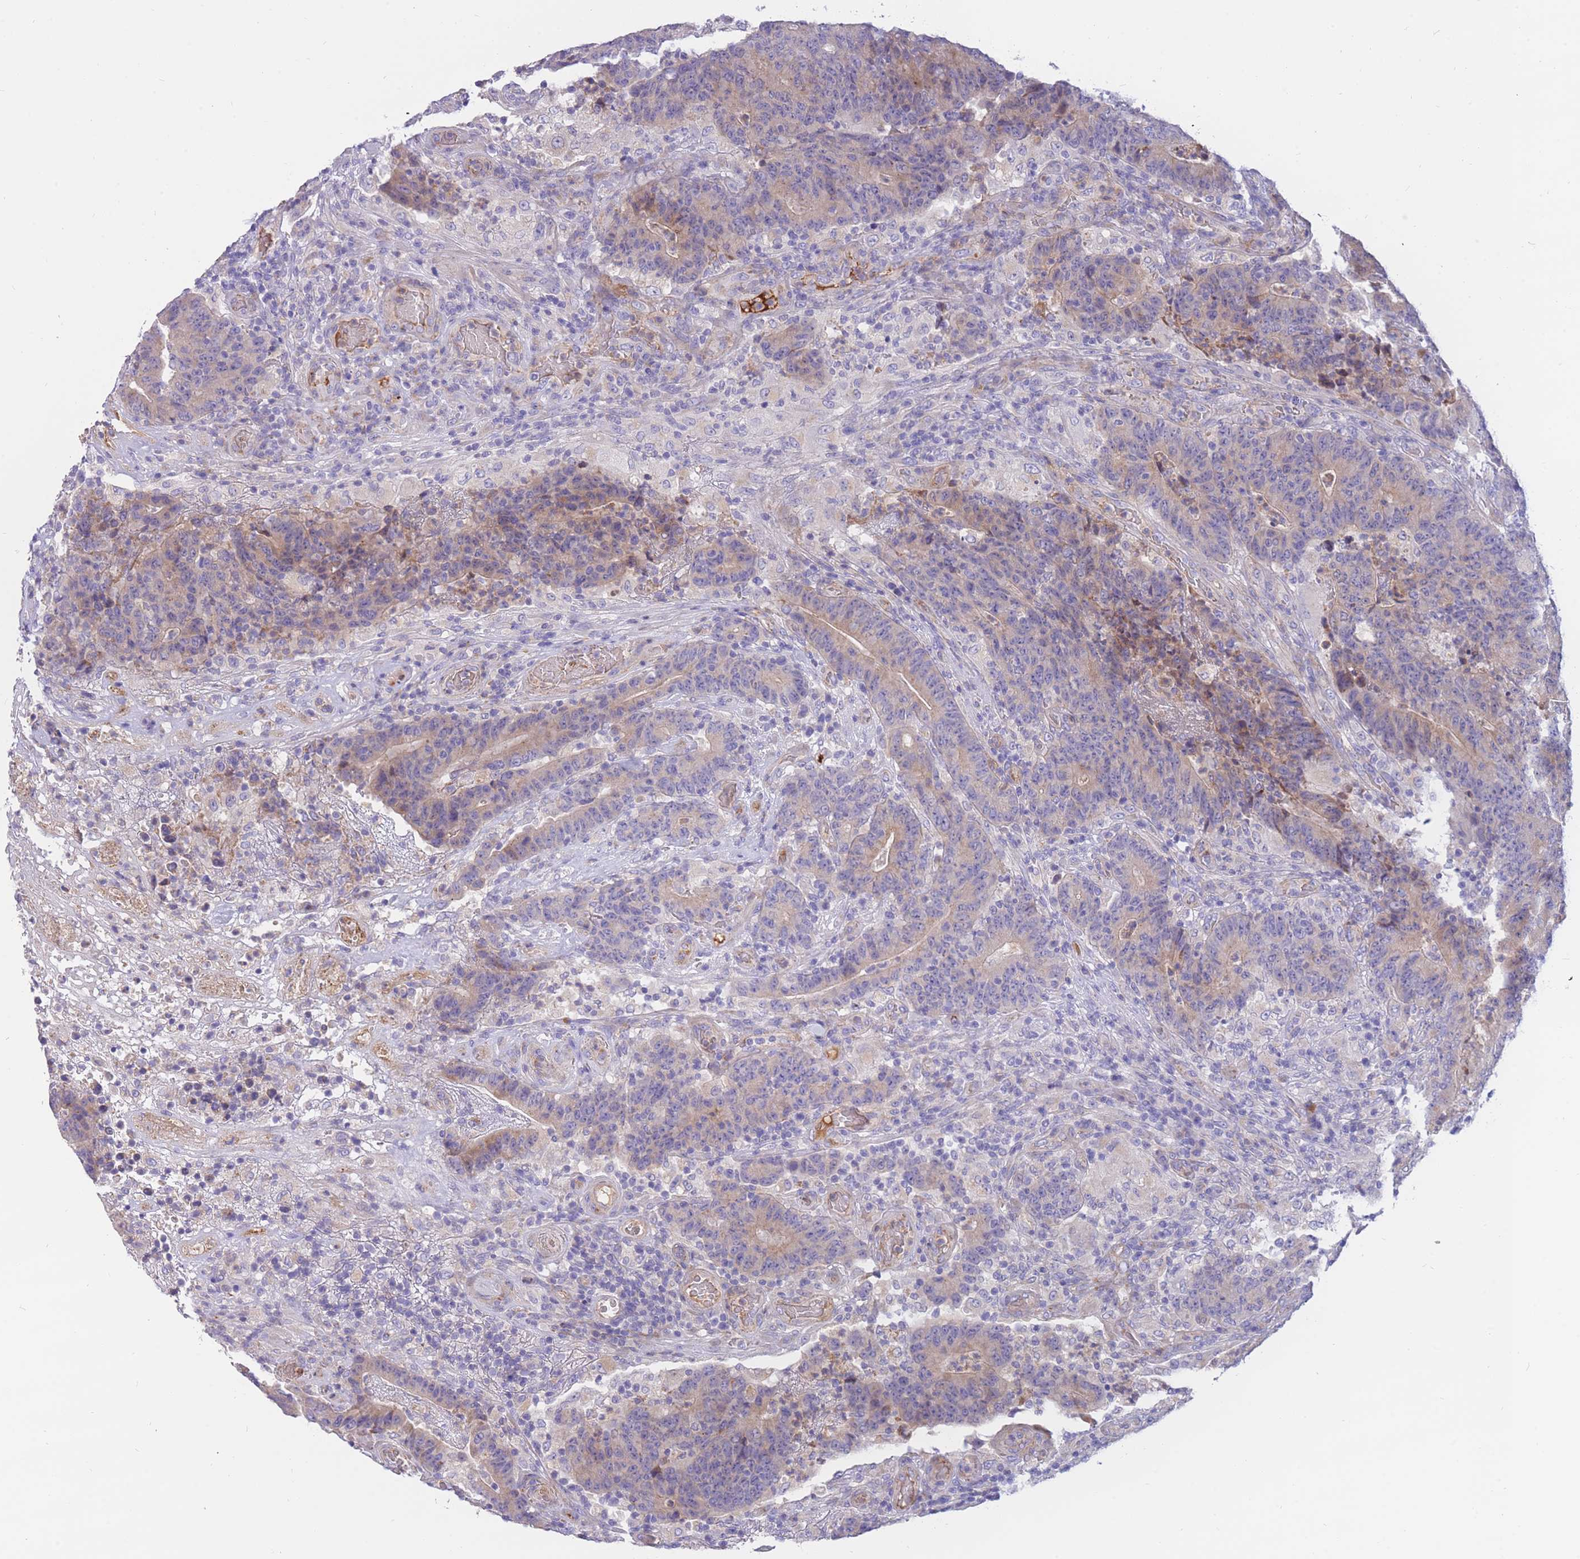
{"staining": {"intensity": "weak", "quantity": "<25%", "location": "cytoplasmic/membranous"}, "tissue": "colorectal cancer", "cell_type": "Tumor cells", "image_type": "cancer", "snomed": [{"axis": "morphology", "description": "Normal tissue, NOS"}, {"axis": "morphology", "description": "Adenocarcinoma, NOS"}, {"axis": "topography", "description": "Colon"}], "caption": "The immunohistochemistry histopathology image has no significant positivity in tumor cells of colorectal adenocarcinoma tissue.", "gene": "SULT1A1", "patient": {"sex": "female", "age": 75}}